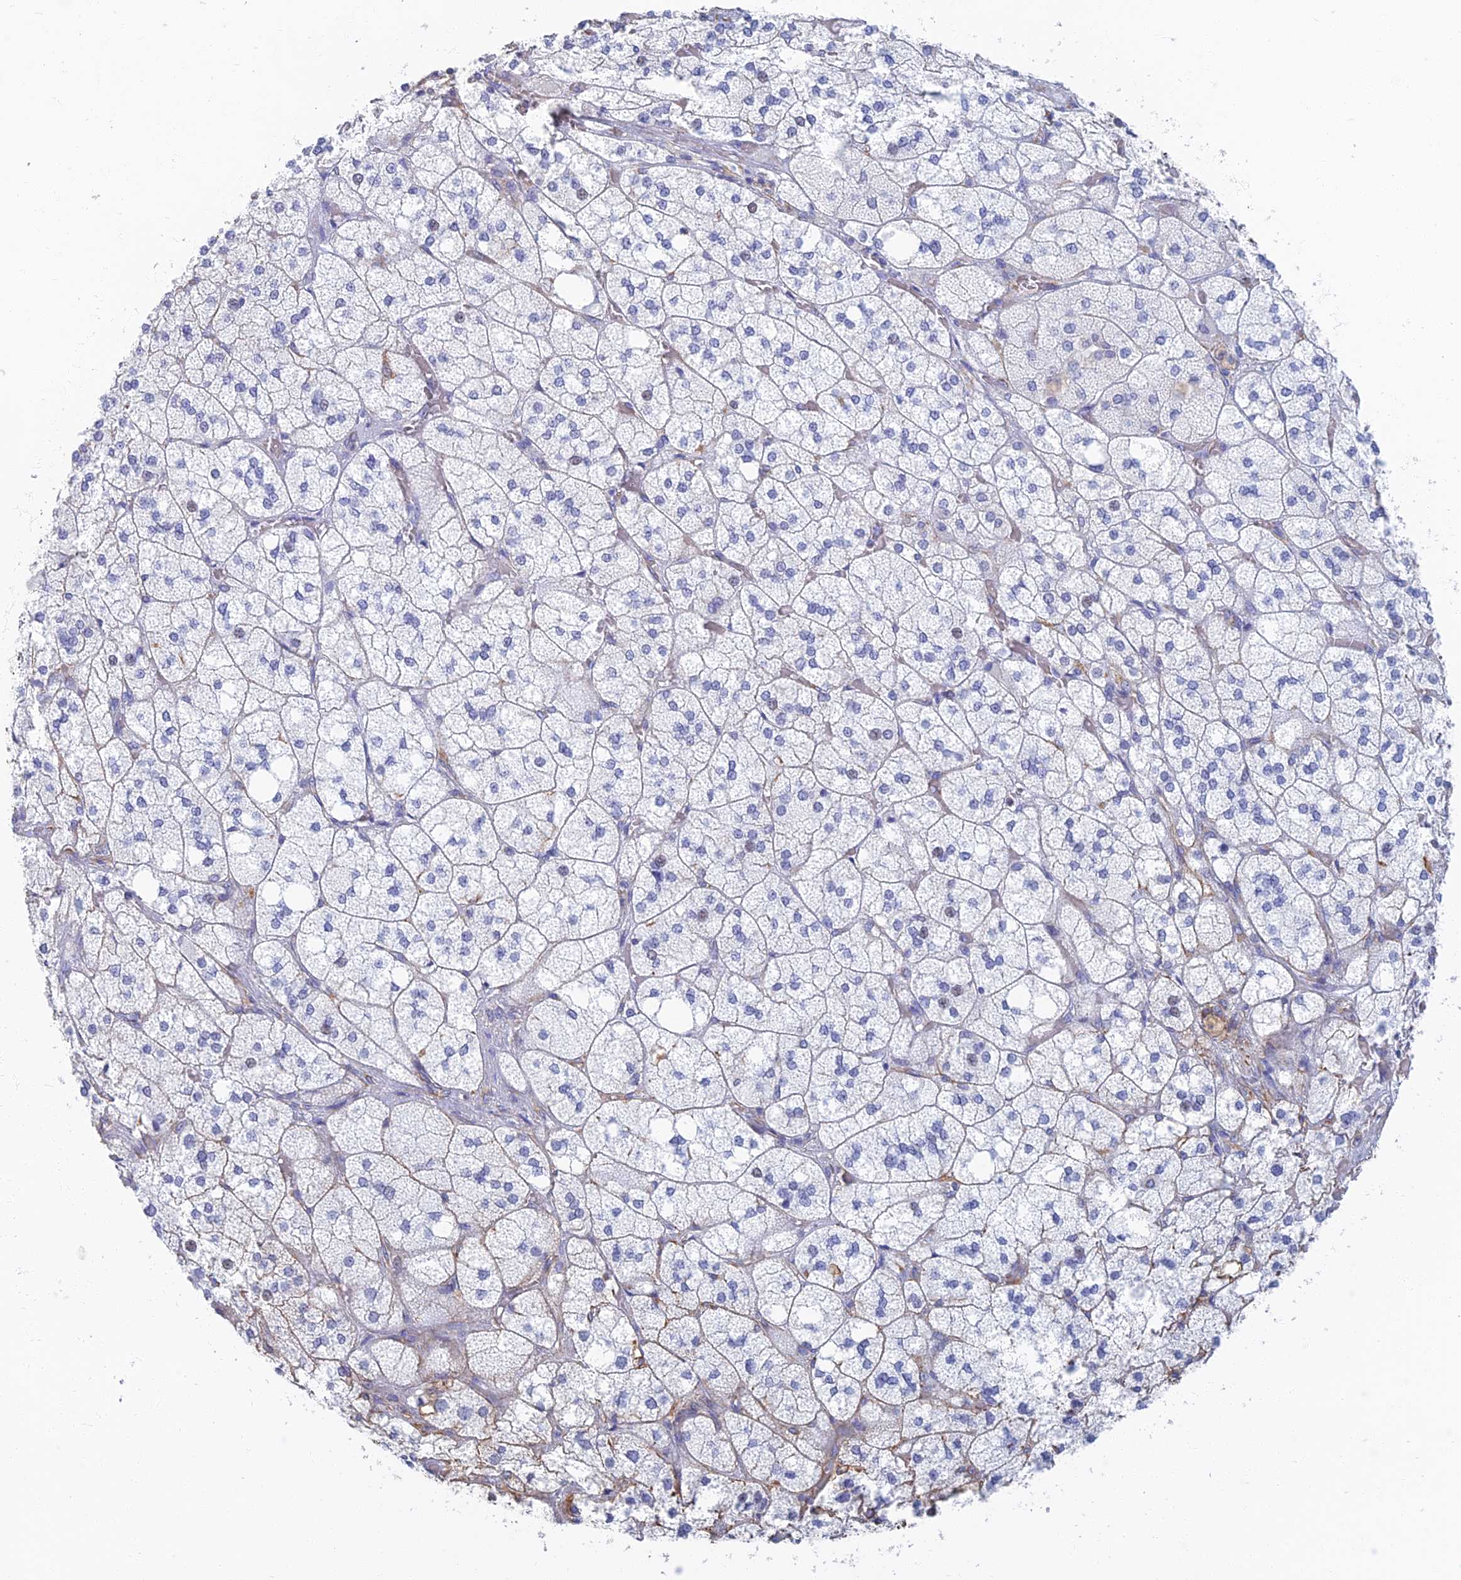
{"staining": {"intensity": "moderate", "quantity": "<25%", "location": "cytoplasmic/membranous"}, "tissue": "adrenal gland", "cell_type": "Glandular cells", "image_type": "normal", "snomed": [{"axis": "morphology", "description": "Normal tissue, NOS"}, {"axis": "topography", "description": "Adrenal gland"}], "caption": "This micrograph demonstrates IHC staining of normal human adrenal gland, with low moderate cytoplasmic/membranous positivity in about <25% of glandular cells.", "gene": "RMC1", "patient": {"sex": "male", "age": 61}}